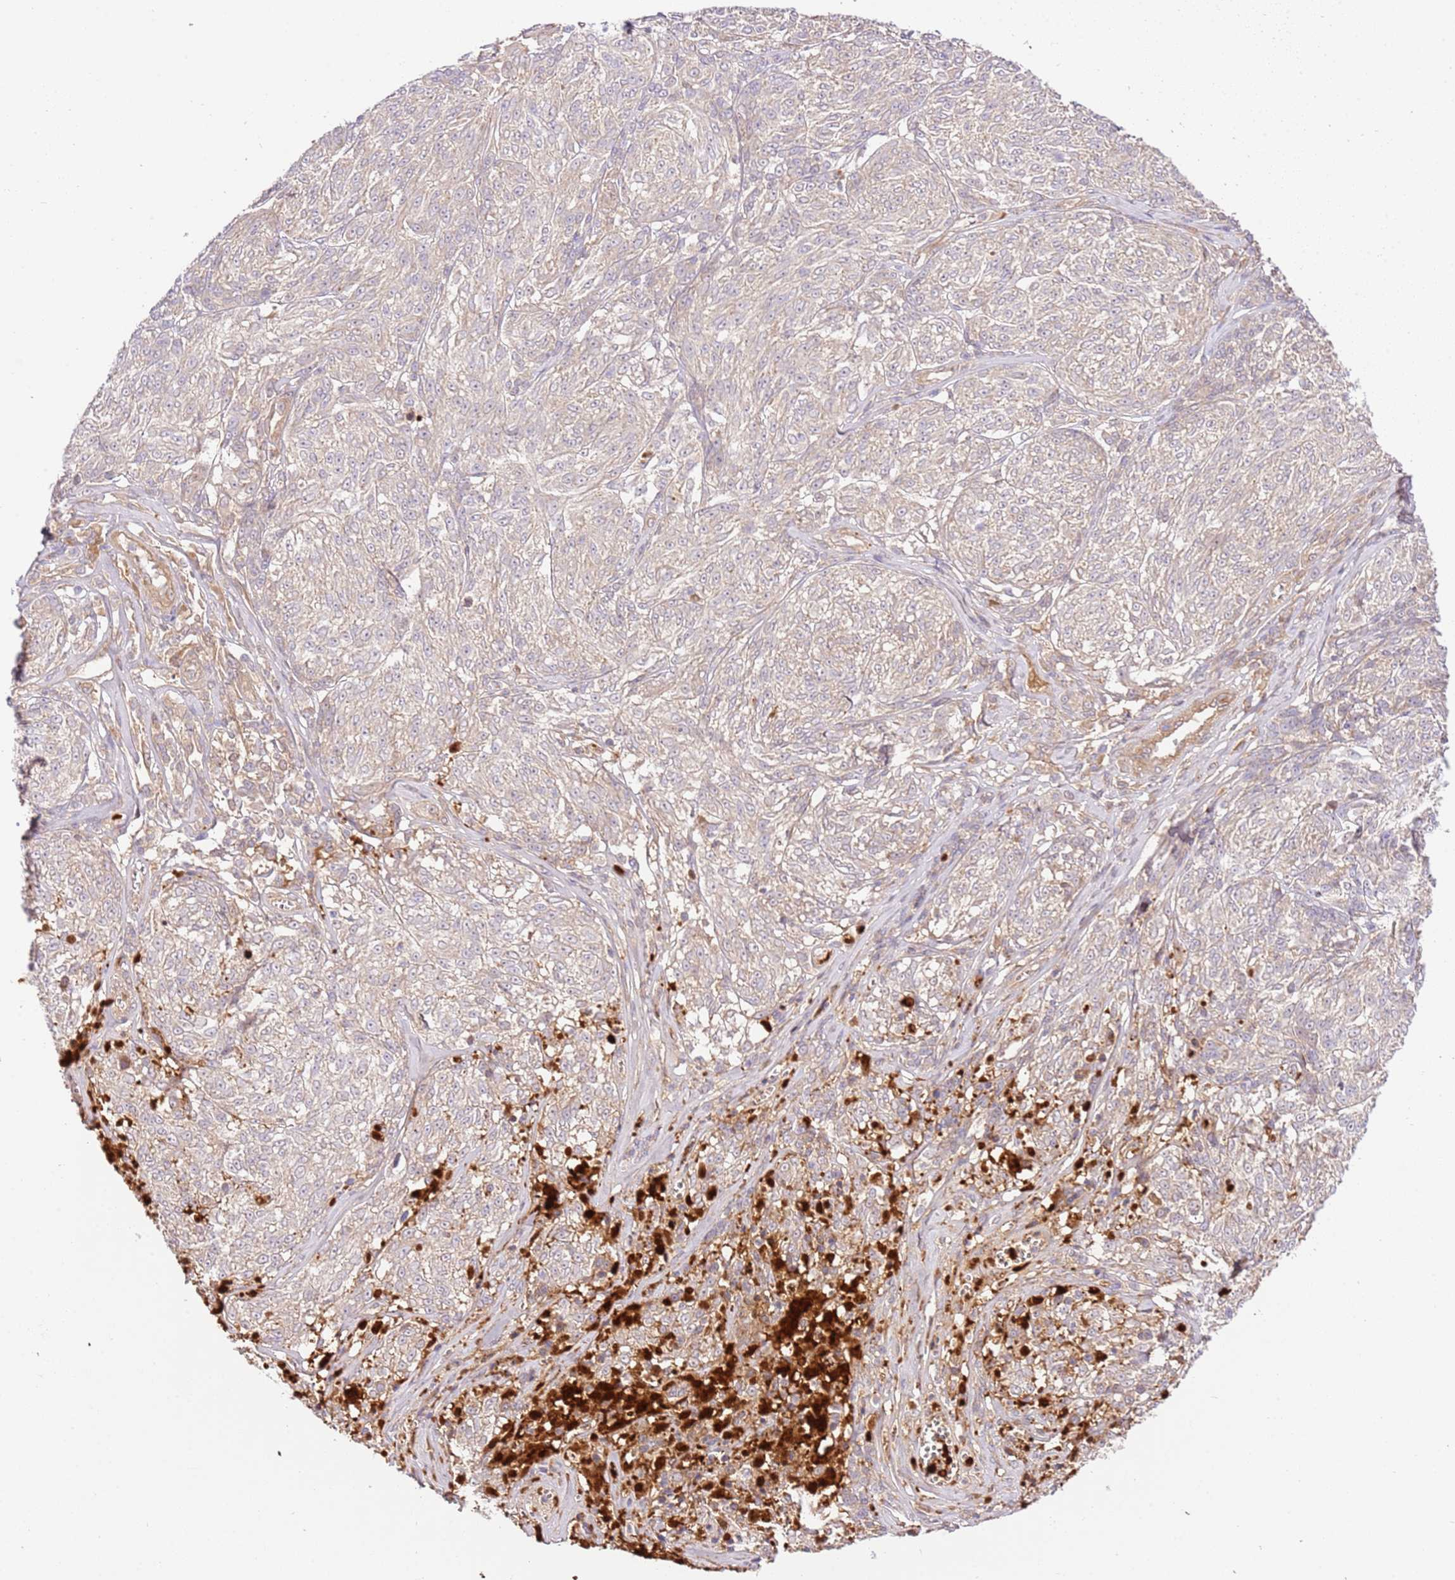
{"staining": {"intensity": "negative", "quantity": "none", "location": "none"}, "tissue": "melanoma", "cell_type": "Tumor cells", "image_type": "cancer", "snomed": [{"axis": "morphology", "description": "Malignant melanoma, NOS"}, {"axis": "topography", "description": "Skin"}], "caption": "The IHC photomicrograph has no significant positivity in tumor cells of melanoma tissue.", "gene": "C8G", "patient": {"sex": "female", "age": 63}}